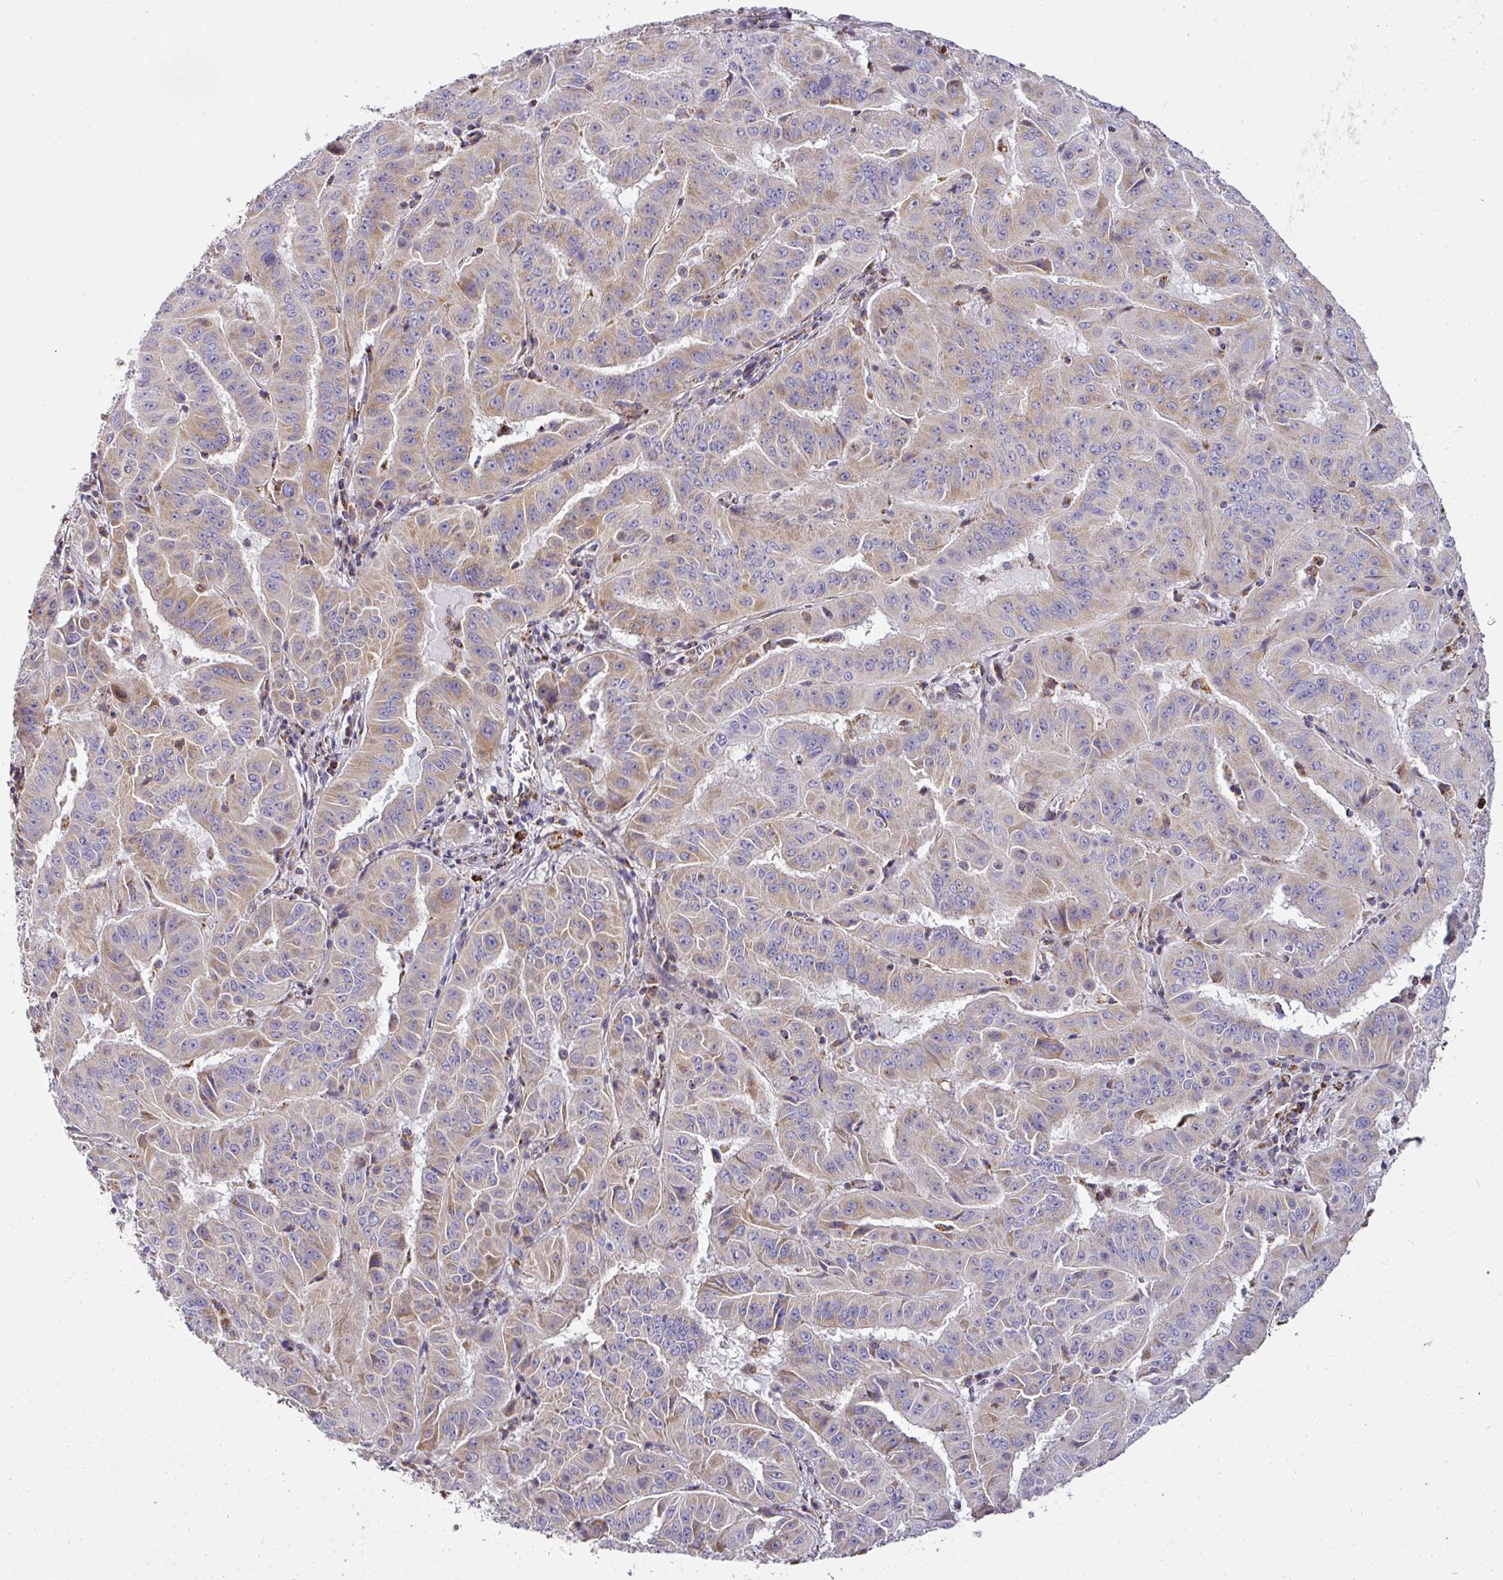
{"staining": {"intensity": "weak", "quantity": "25%-75%", "location": "cytoplasmic/membranous"}, "tissue": "pancreatic cancer", "cell_type": "Tumor cells", "image_type": "cancer", "snomed": [{"axis": "morphology", "description": "Adenocarcinoma, NOS"}, {"axis": "topography", "description": "Pancreas"}], "caption": "Pancreatic cancer (adenocarcinoma) stained for a protein demonstrates weak cytoplasmic/membranous positivity in tumor cells.", "gene": "UQCRFS1", "patient": {"sex": "male", "age": 63}}